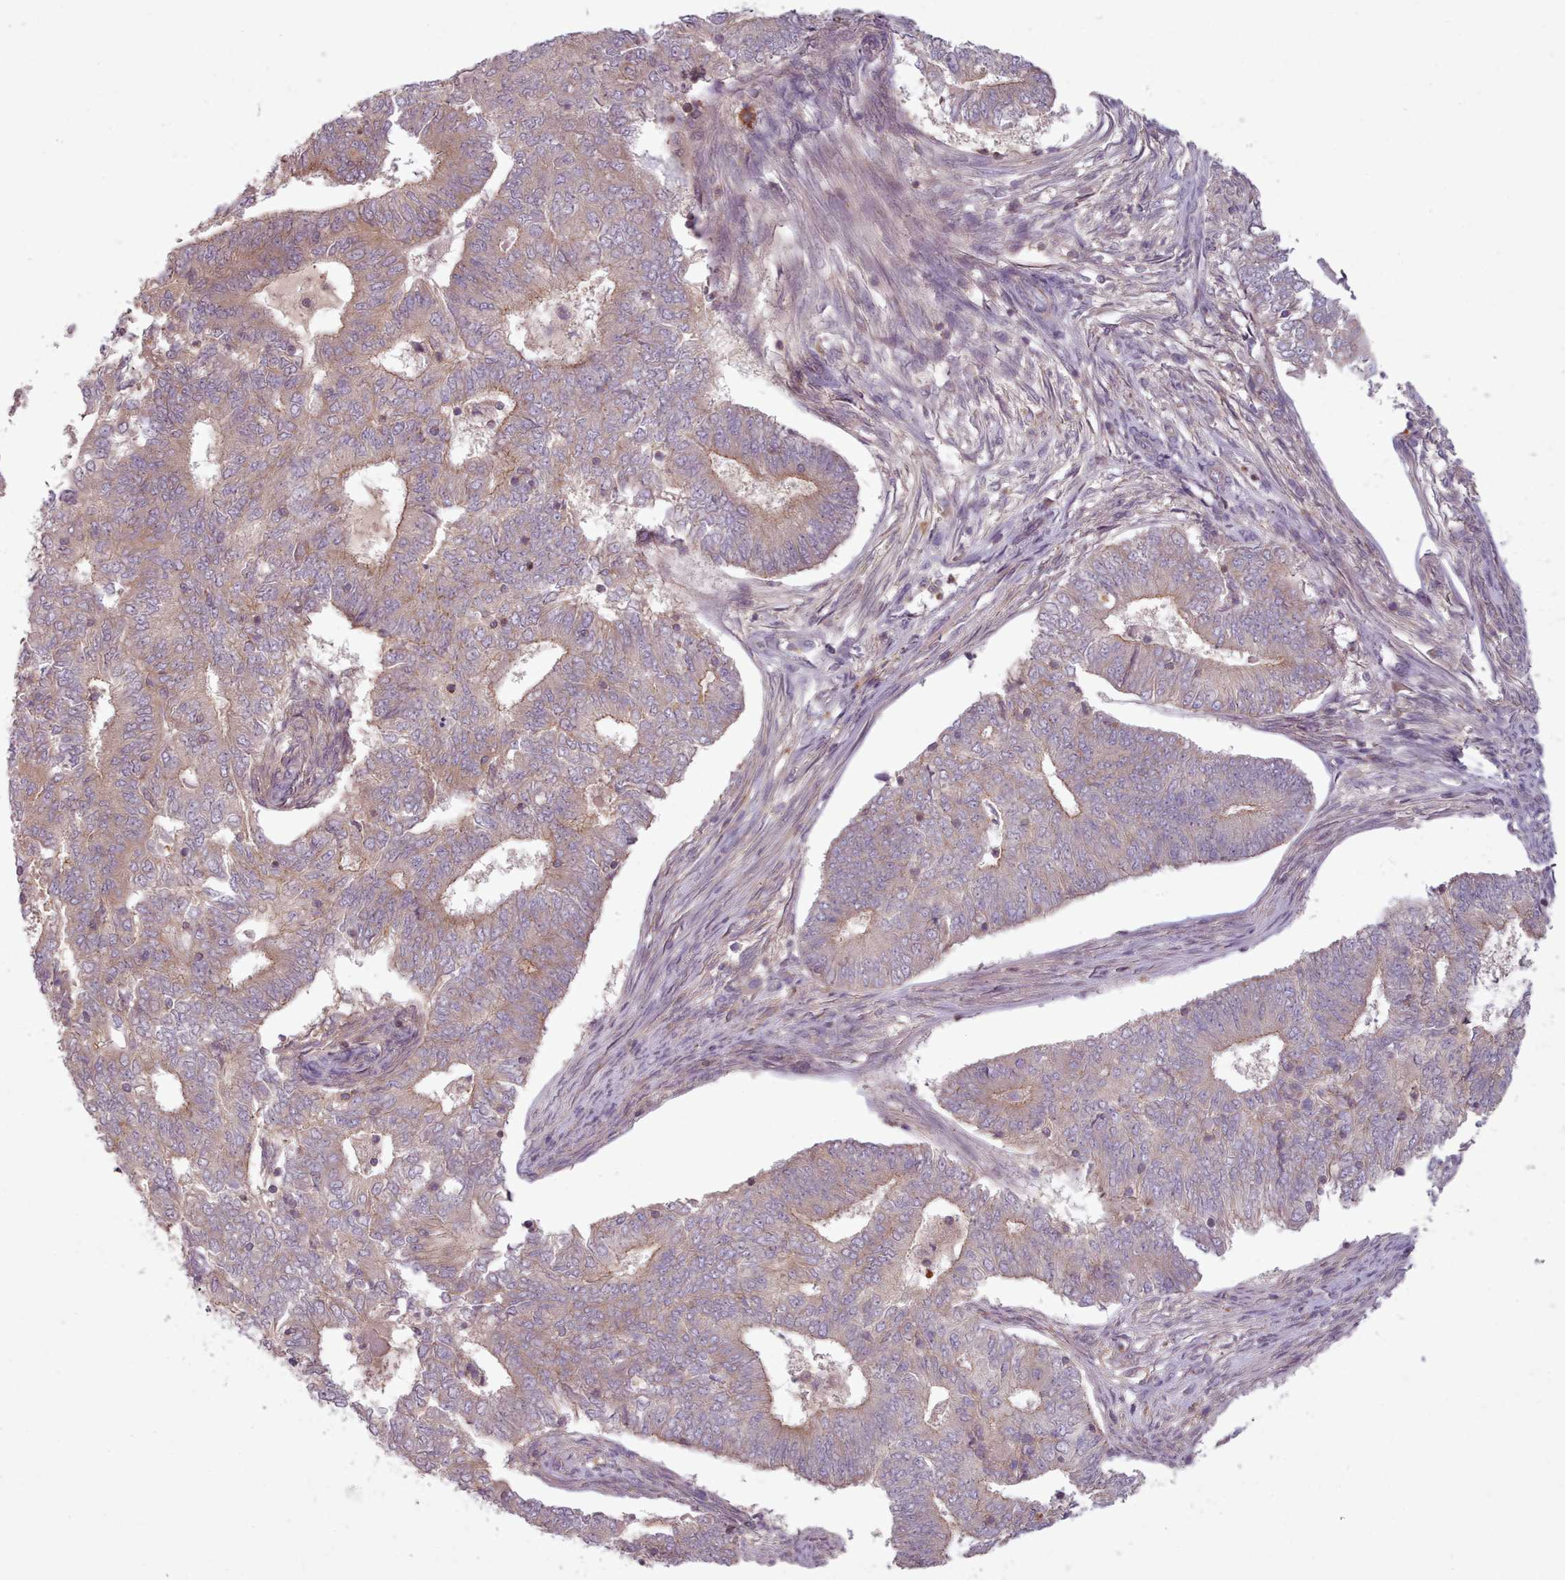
{"staining": {"intensity": "weak", "quantity": "25%-75%", "location": "cytoplasmic/membranous"}, "tissue": "endometrial cancer", "cell_type": "Tumor cells", "image_type": "cancer", "snomed": [{"axis": "morphology", "description": "Adenocarcinoma, NOS"}, {"axis": "topography", "description": "Endometrium"}], "caption": "The immunohistochemical stain highlights weak cytoplasmic/membranous positivity in tumor cells of endometrial adenocarcinoma tissue.", "gene": "NT5DC2", "patient": {"sex": "female", "age": 62}}